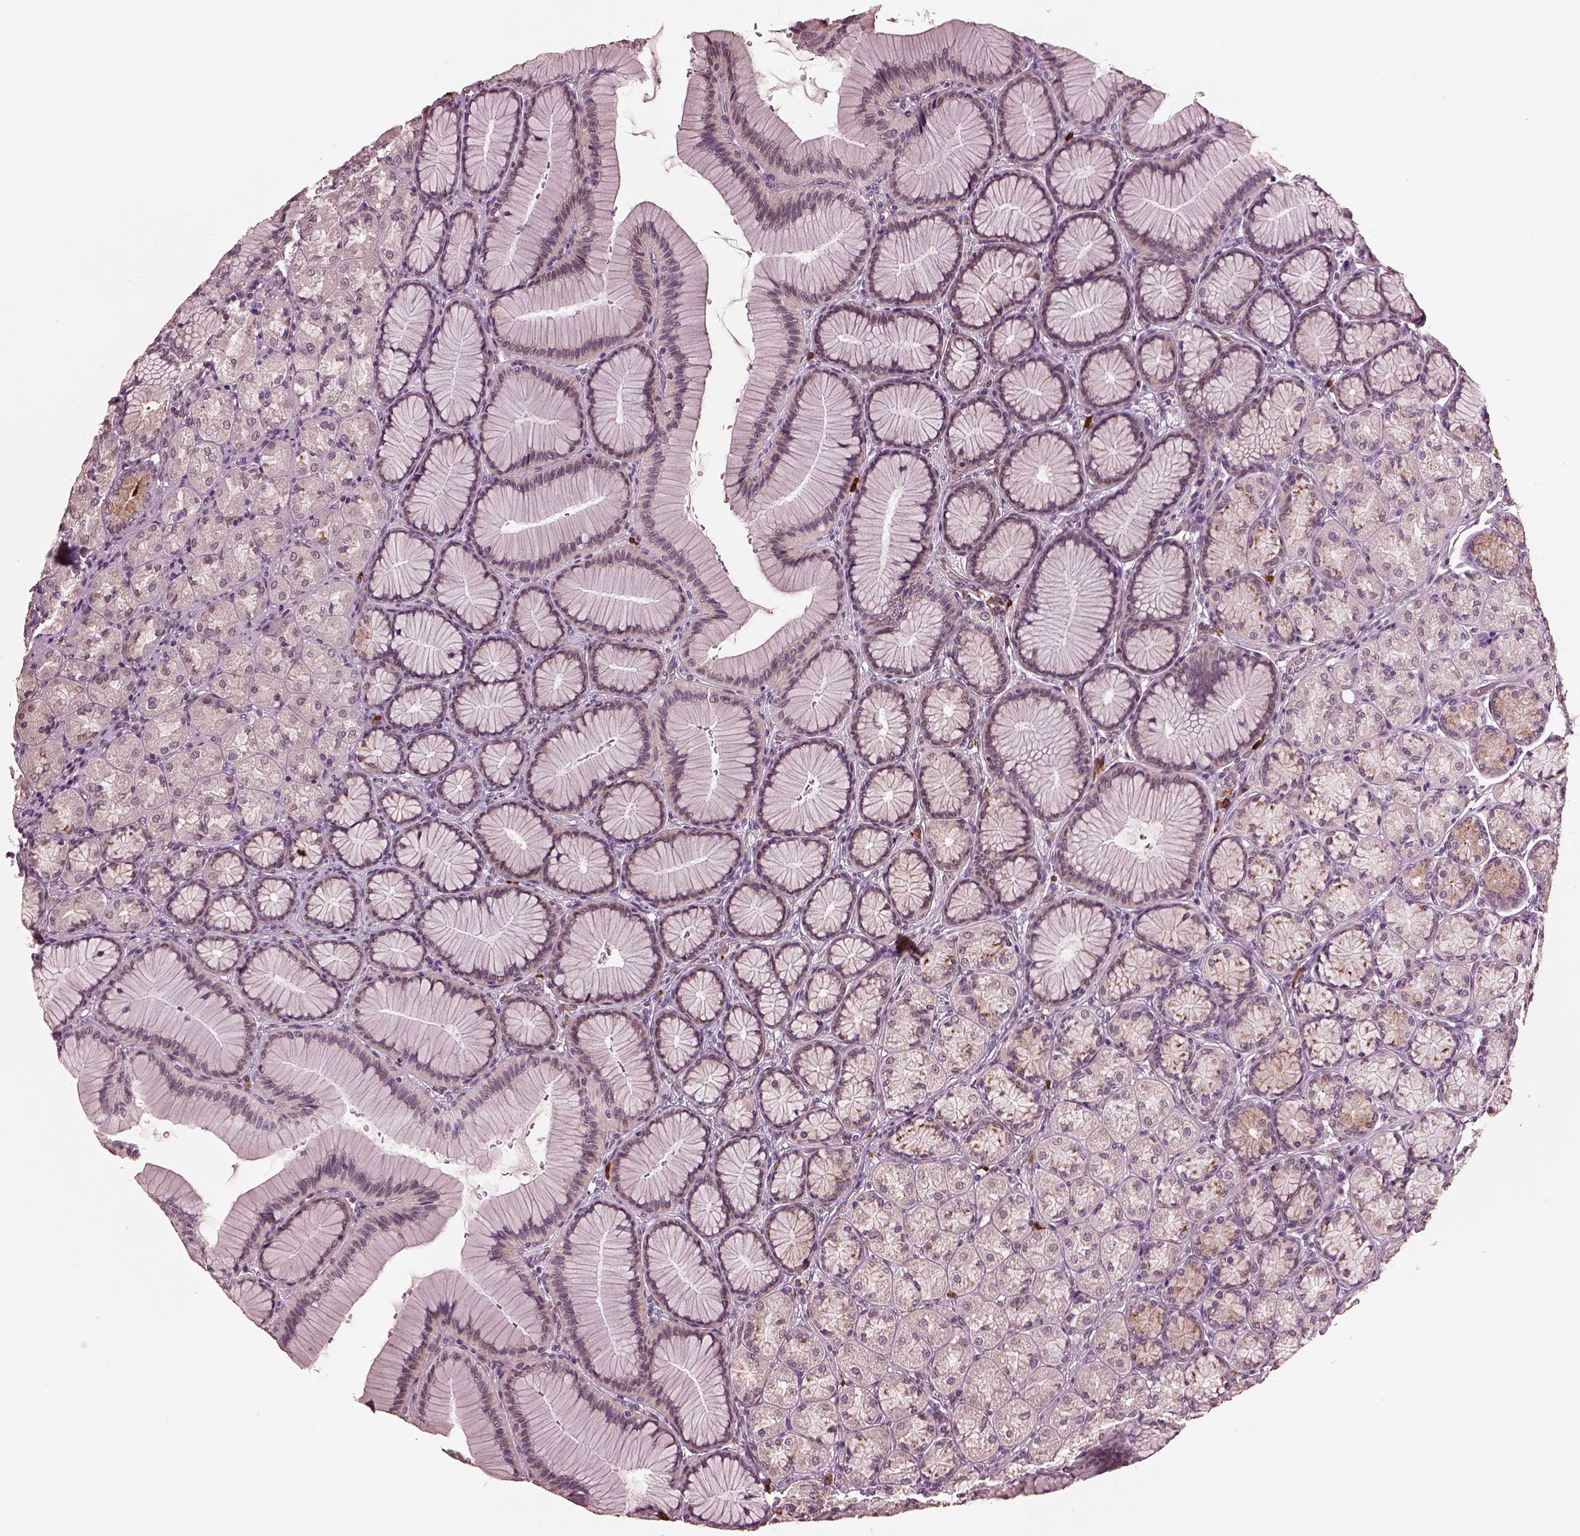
{"staining": {"intensity": "negative", "quantity": "none", "location": "none"}, "tissue": "stomach", "cell_type": "Glandular cells", "image_type": "normal", "snomed": [{"axis": "morphology", "description": "Normal tissue, NOS"}, {"axis": "morphology", "description": "Adenocarcinoma, NOS"}, {"axis": "morphology", "description": "Adenocarcinoma, High grade"}, {"axis": "topography", "description": "Stomach, upper"}, {"axis": "topography", "description": "Stomach"}], "caption": "Glandular cells show no significant staining in normal stomach.", "gene": "IL18RAP", "patient": {"sex": "female", "age": 65}}